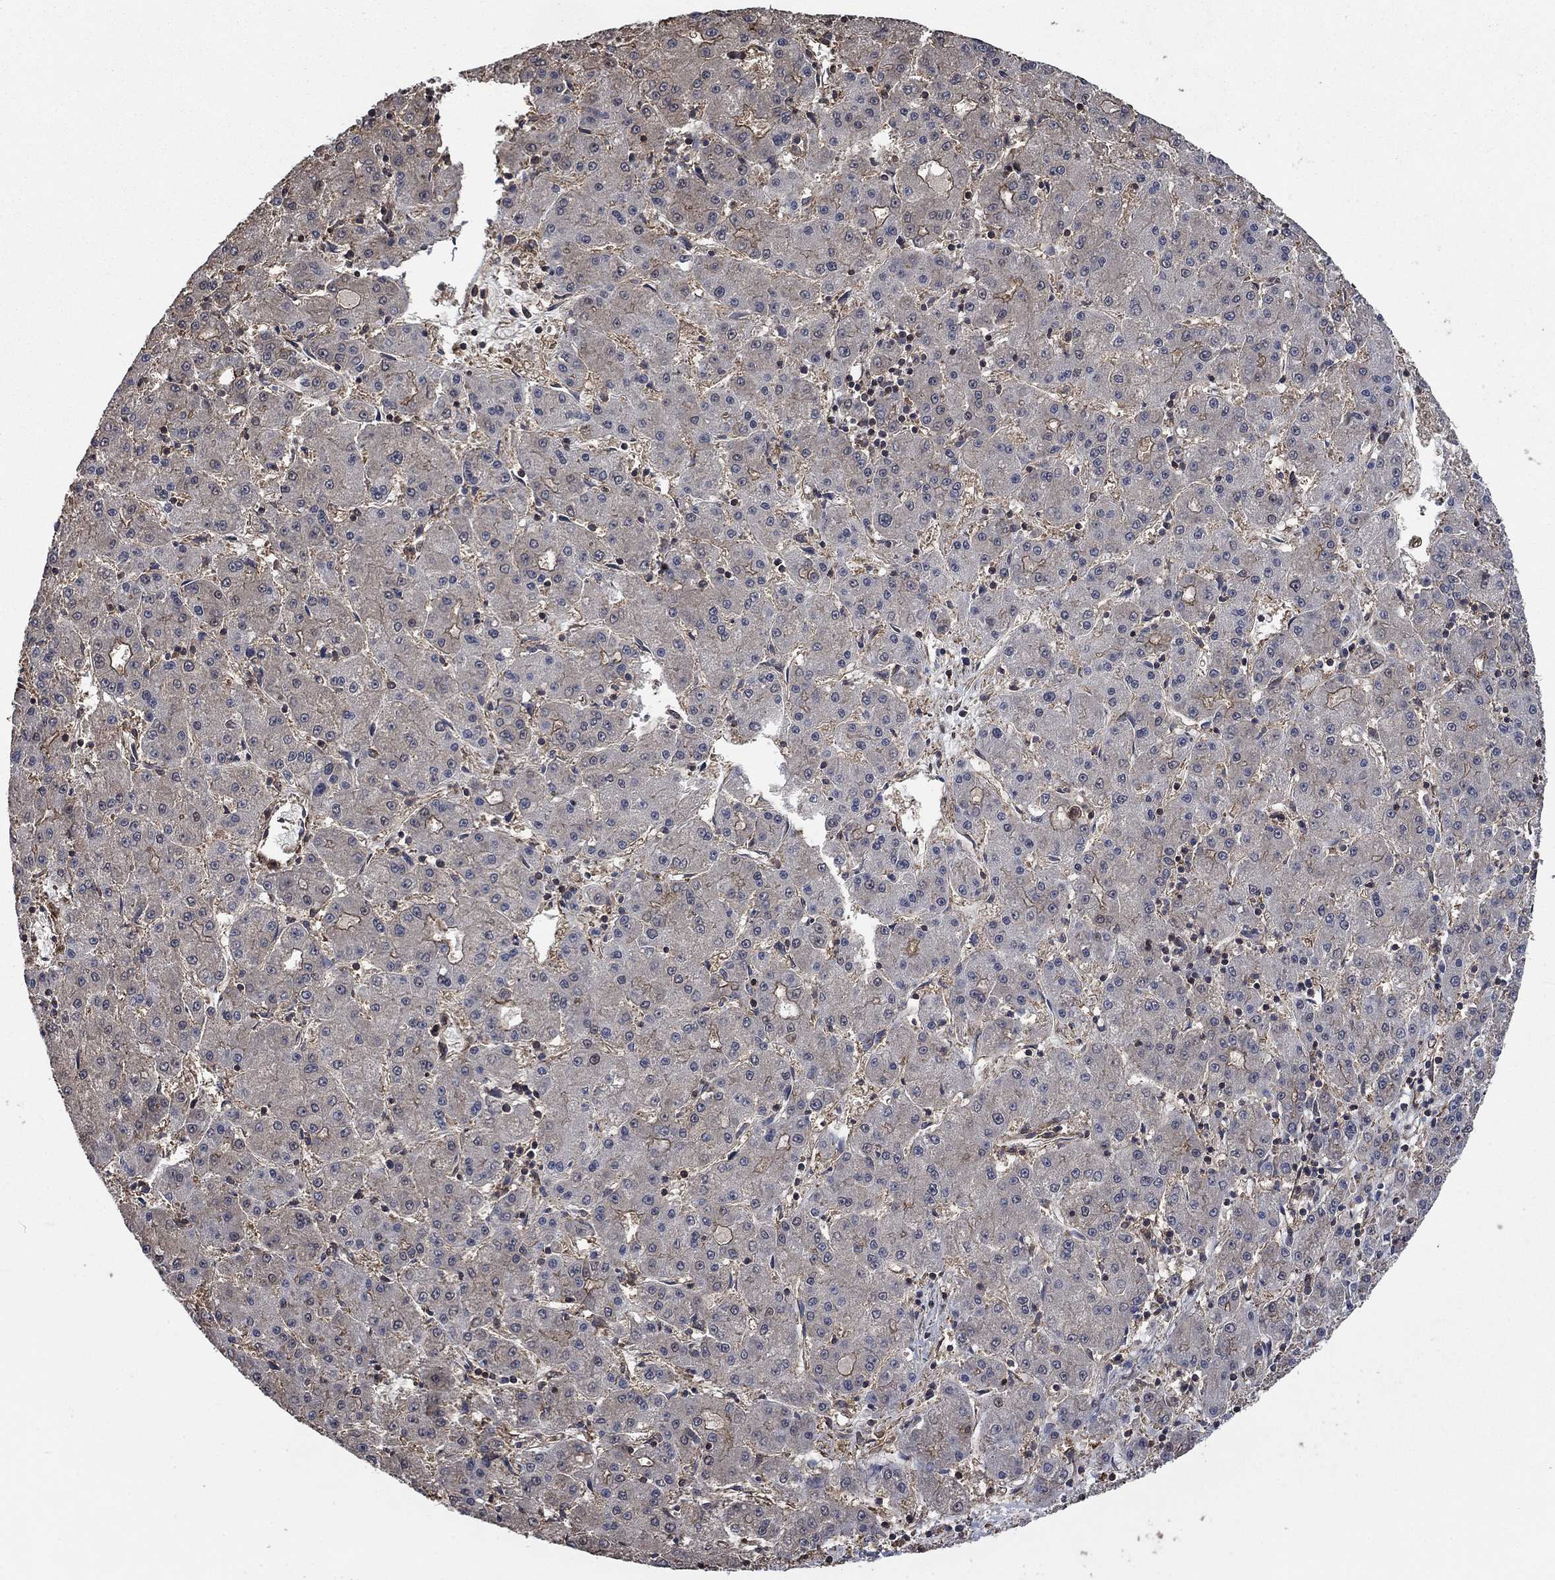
{"staining": {"intensity": "moderate", "quantity": "<25%", "location": "cytoplasmic/membranous"}, "tissue": "liver cancer", "cell_type": "Tumor cells", "image_type": "cancer", "snomed": [{"axis": "morphology", "description": "Carcinoma, Hepatocellular, NOS"}, {"axis": "topography", "description": "Liver"}], "caption": "Tumor cells display moderate cytoplasmic/membranous staining in approximately <25% of cells in liver cancer. Using DAB (brown) and hematoxylin (blue) stains, captured at high magnification using brightfield microscopy.", "gene": "PDE3A", "patient": {"sex": "male", "age": 73}}